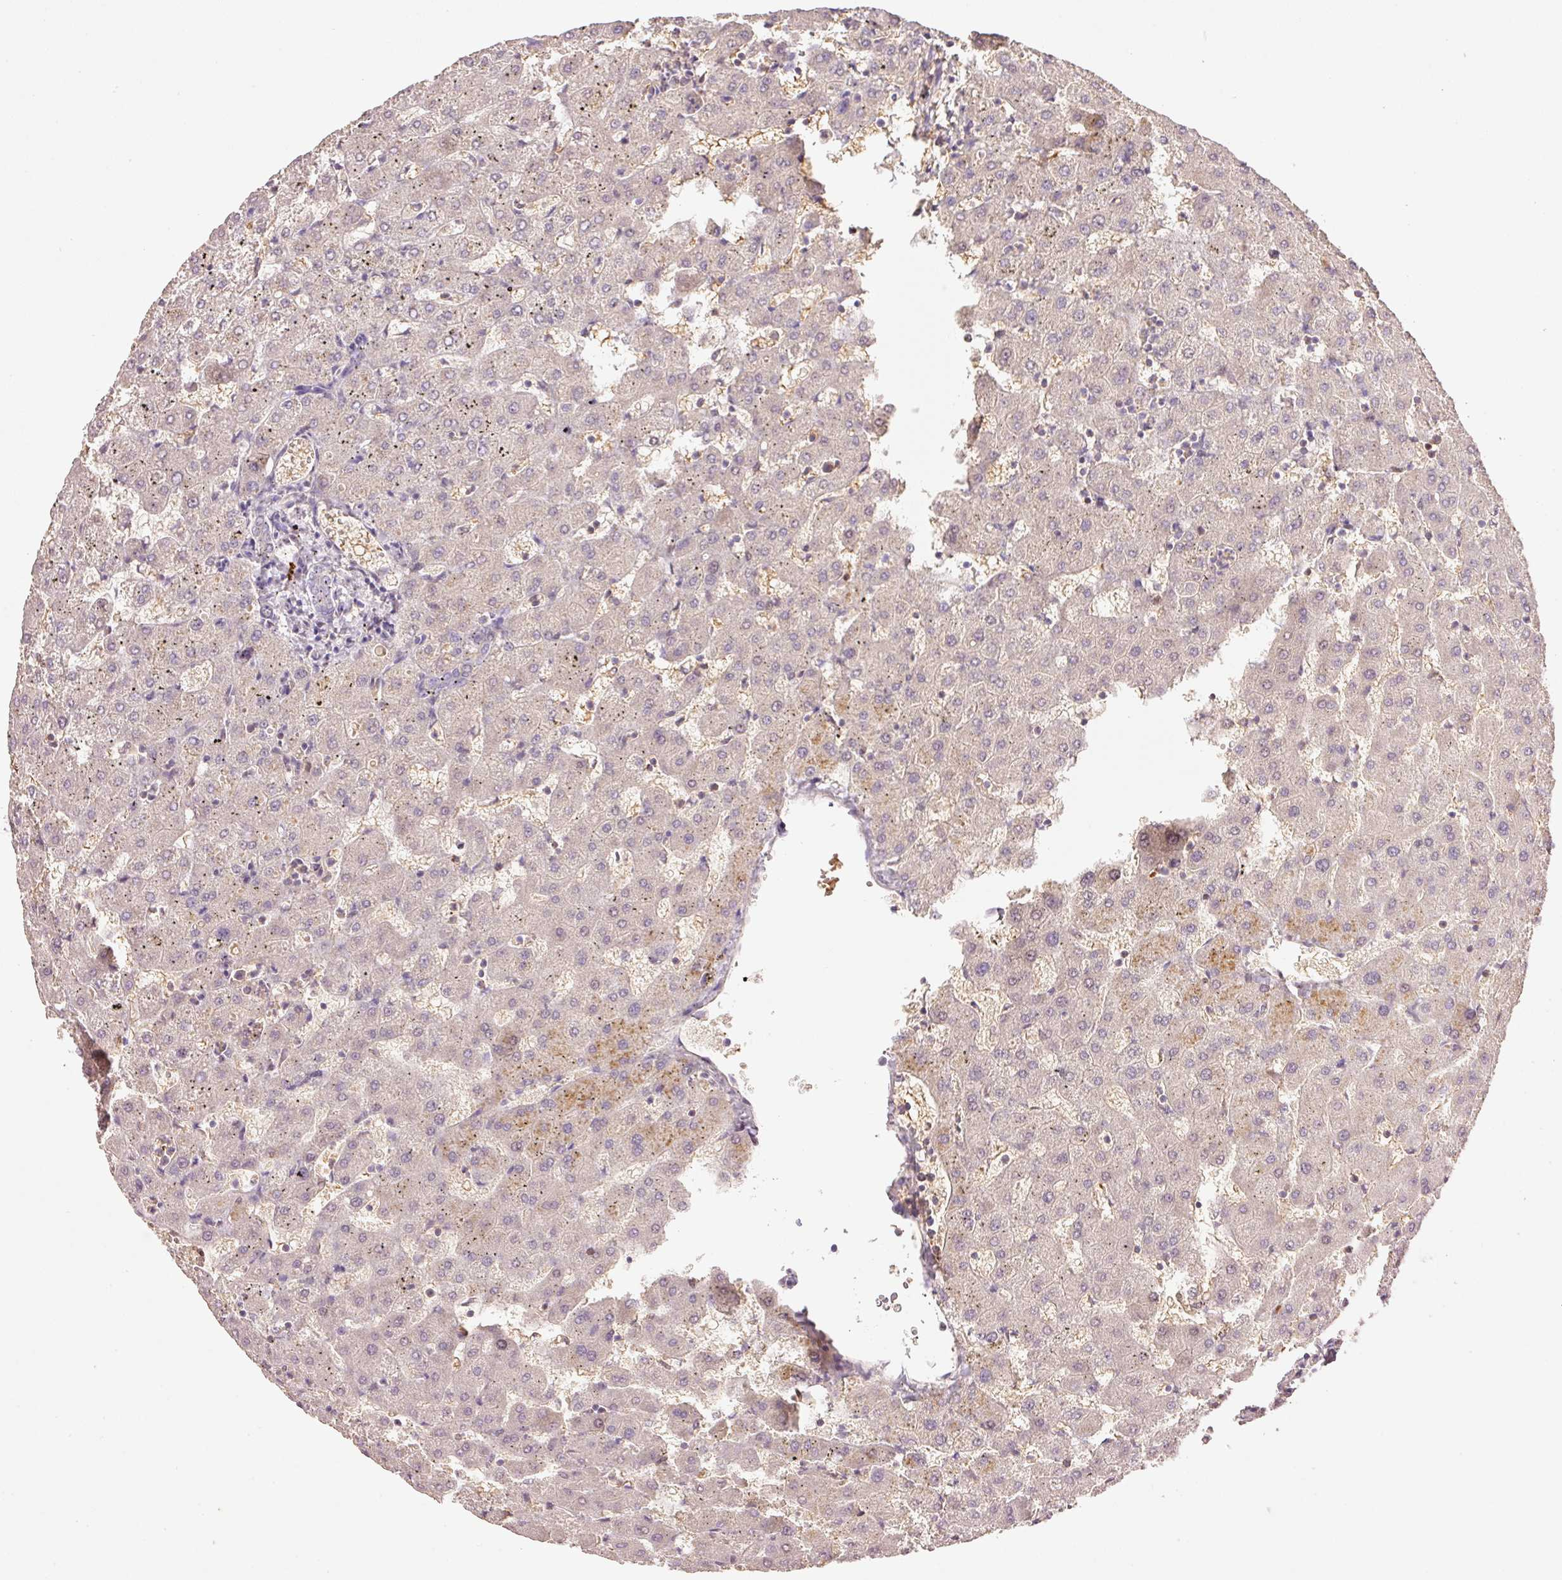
{"staining": {"intensity": "negative", "quantity": "none", "location": "none"}, "tissue": "liver", "cell_type": "Cholangiocytes", "image_type": "normal", "snomed": [{"axis": "morphology", "description": "Normal tissue, NOS"}, {"axis": "topography", "description": "Liver"}], "caption": "A histopathology image of liver stained for a protein reveals no brown staining in cholangiocytes. (DAB (3,3'-diaminobenzidine) immunohistochemistry (IHC) with hematoxylin counter stain).", "gene": "LY6G6D", "patient": {"sex": "female", "age": 63}}